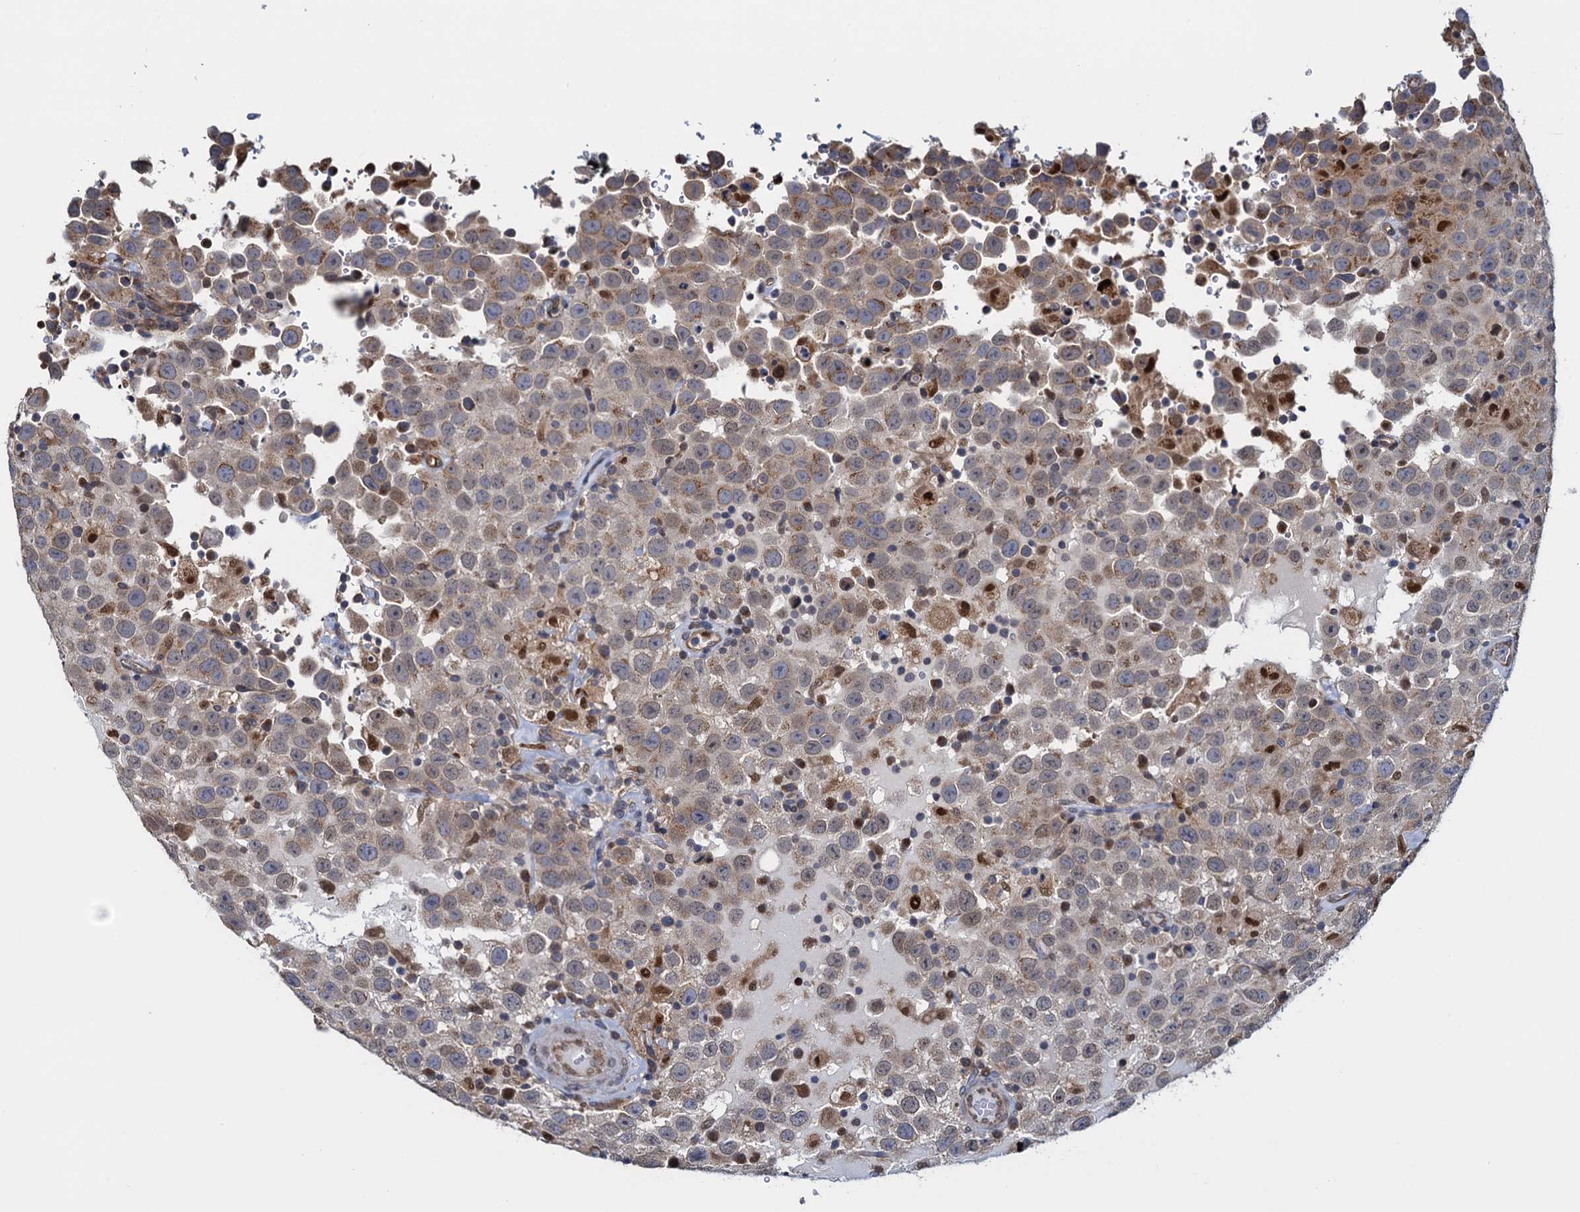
{"staining": {"intensity": "weak", "quantity": "<25%", "location": "cytoplasmic/membranous"}, "tissue": "testis cancer", "cell_type": "Tumor cells", "image_type": "cancer", "snomed": [{"axis": "morphology", "description": "Seminoma, NOS"}, {"axis": "topography", "description": "Testis"}], "caption": "The immunohistochemistry (IHC) photomicrograph has no significant staining in tumor cells of testis cancer (seminoma) tissue. Nuclei are stained in blue.", "gene": "RNF125", "patient": {"sex": "male", "age": 41}}